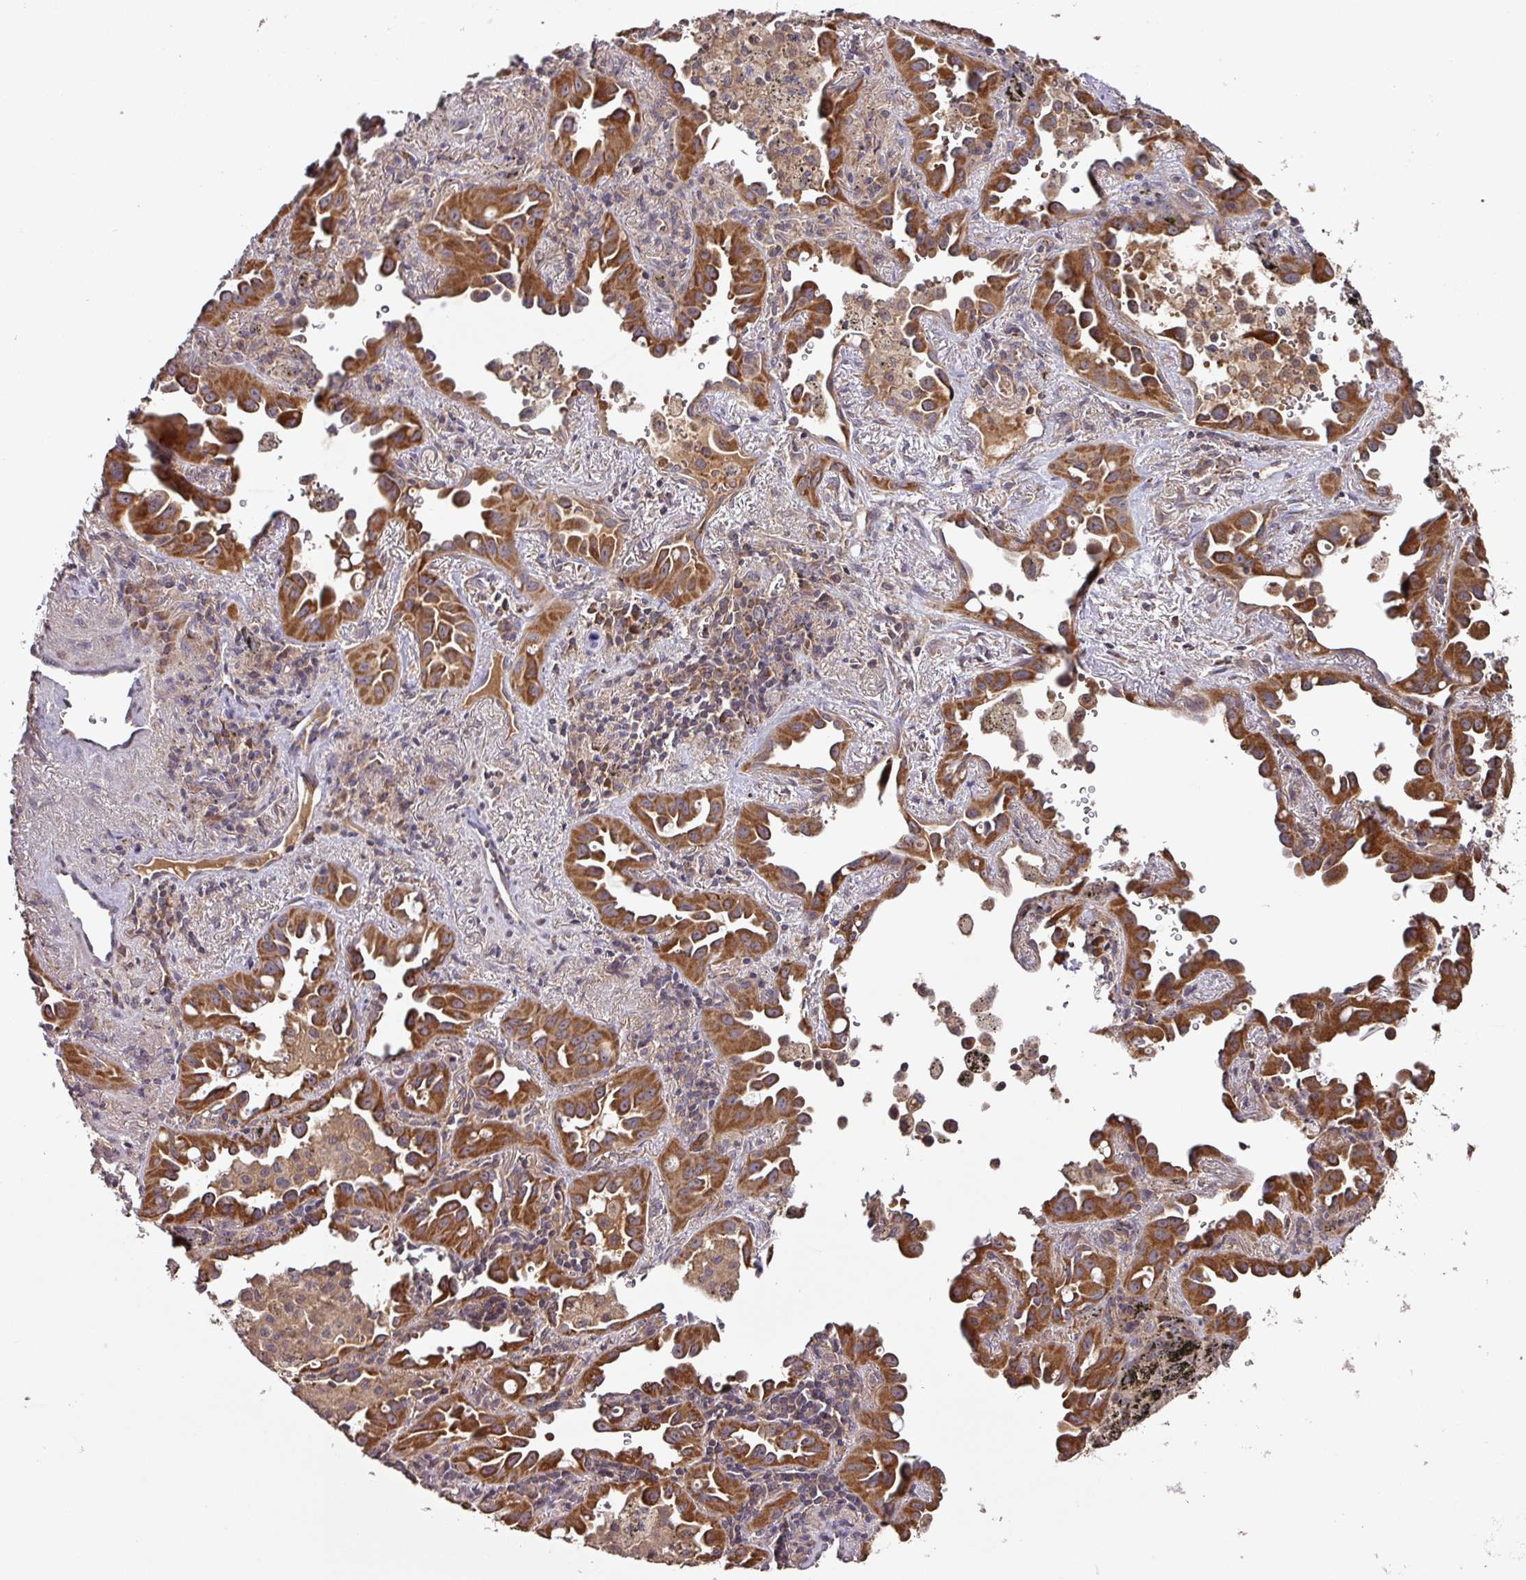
{"staining": {"intensity": "strong", "quantity": ">75%", "location": "cytoplasmic/membranous"}, "tissue": "lung cancer", "cell_type": "Tumor cells", "image_type": "cancer", "snomed": [{"axis": "morphology", "description": "Adenocarcinoma, NOS"}, {"axis": "topography", "description": "Lung"}], "caption": "Strong cytoplasmic/membranous staining for a protein is identified in about >75% of tumor cells of adenocarcinoma (lung) using immunohistochemistry (IHC).", "gene": "MRRF", "patient": {"sex": "male", "age": 68}}